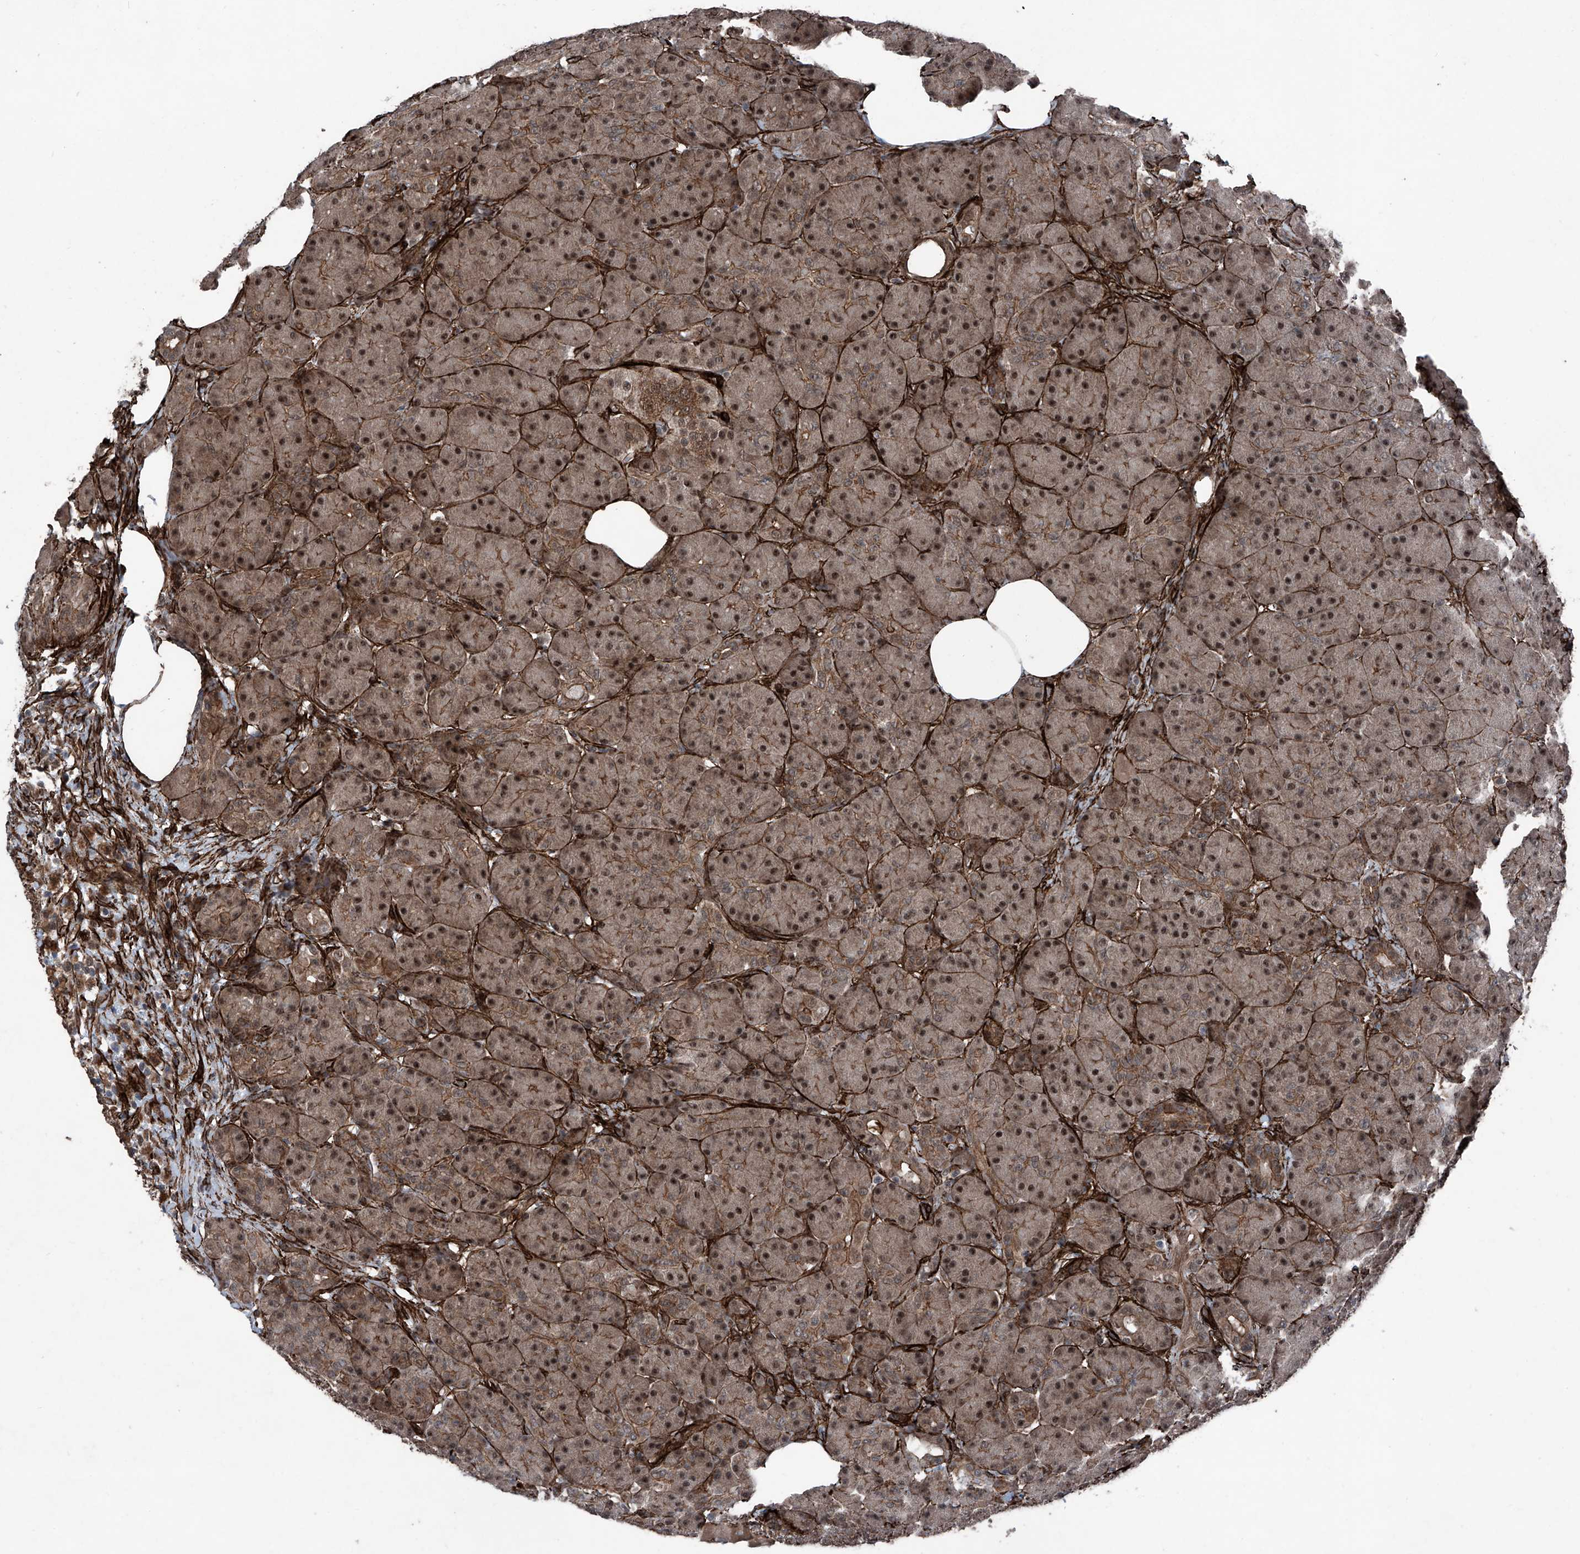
{"staining": {"intensity": "moderate", "quantity": ">75%", "location": "cytoplasmic/membranous,nuclear"}, "tissue": "pancreas", "cell_type": "Exocrine glandular cells", "image_type": "normal", "snomed": [{"axis": "morphology", "description": "Normal tissue, NOS"}, {"axis": "topography", "description": "Pancreas"}], "caption": "Protein staining of normal pancreas reveals moderate cytoplasmic/membranous,nuclear expression in approximately >75% of exocrine glandular cells.", "gene": "COA7", "patient": {"sex": "male", "age": 63}}